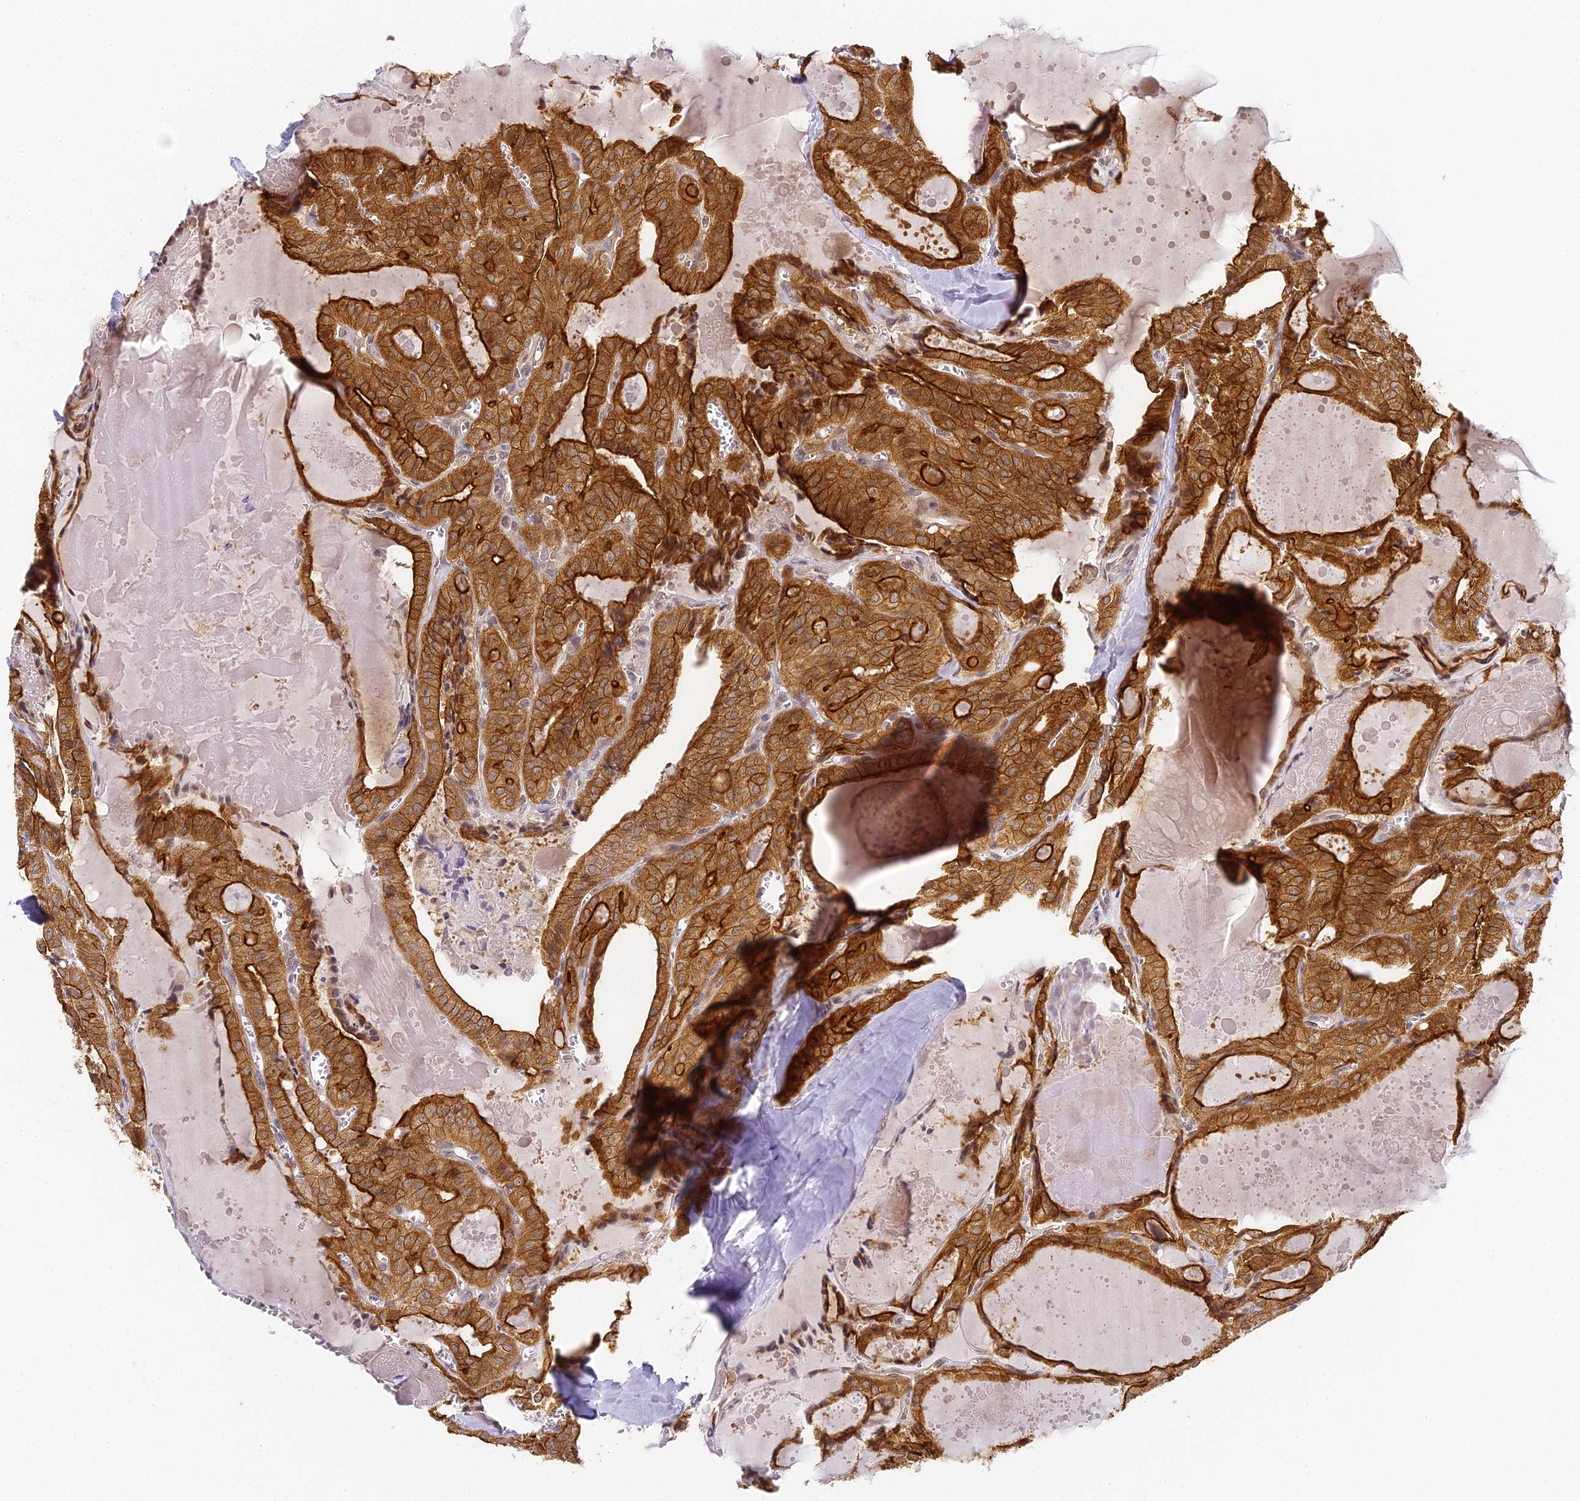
{"staining": {"intensity": "strong", "quantity": ">75%", "location": "cytoplasmic/membranous"}, "tissue": "thyroid cancer", "cell_type": "Tumor cells", "image_type": "cancer", "snomed": [{"axis": "morphology", "description": "Papillary adenocarcinoma, NOS"}, {"axis": "topography", "description": "Thyroid gland"}], "caption": "Protein staining by immunohistochemistry (IHC) reveals strong cytoplasmic/membranous positivity in about >75% of tumor cells in thyroid cancer.", "gene": "DNAAF10", "patient": {"sex": "male", "age": 52}}